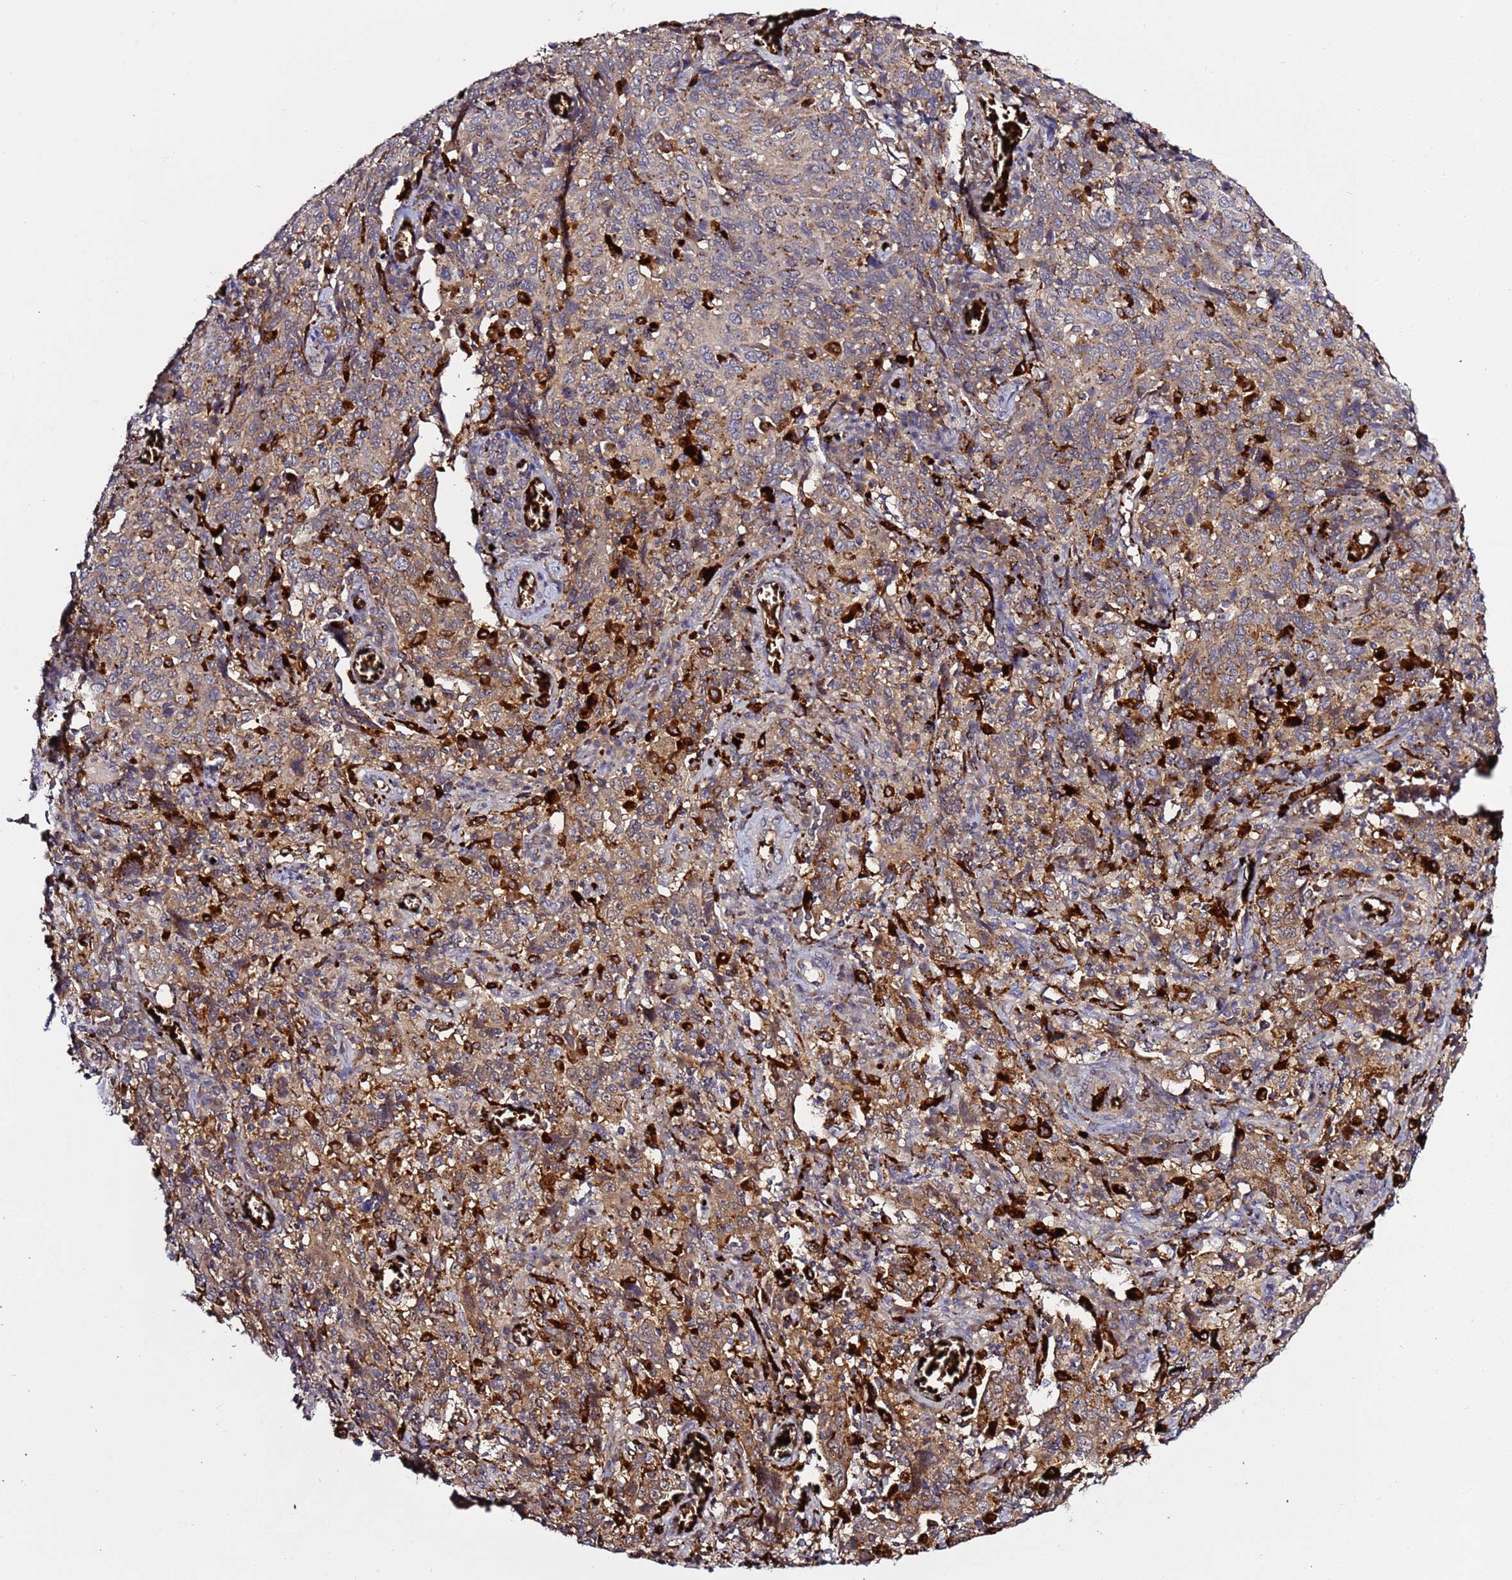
{"staining": {"intensity": "moderate", "quantity": ">75%", "location": "cytoplasmic/membranous"}, "tissue": "cervical cancer", "cell_type": "Tumor cells", "image_type": "cancer", "snomed": [{"axis": "morphology", "description": "Squamous cell carcinoma, NOS"}, {"axis": "topography", "description": "Cervix"}], "caption": "Cervical cancer stained with DAB (3,3'-diaminobenzidine) immunohistochemistry demonstrates medium levels of moderate cytoplasmic/membranous positivity in about >75% of tumor cells.", "gene": "VPS36", "patient": {"sex": "female", "age": 46}}